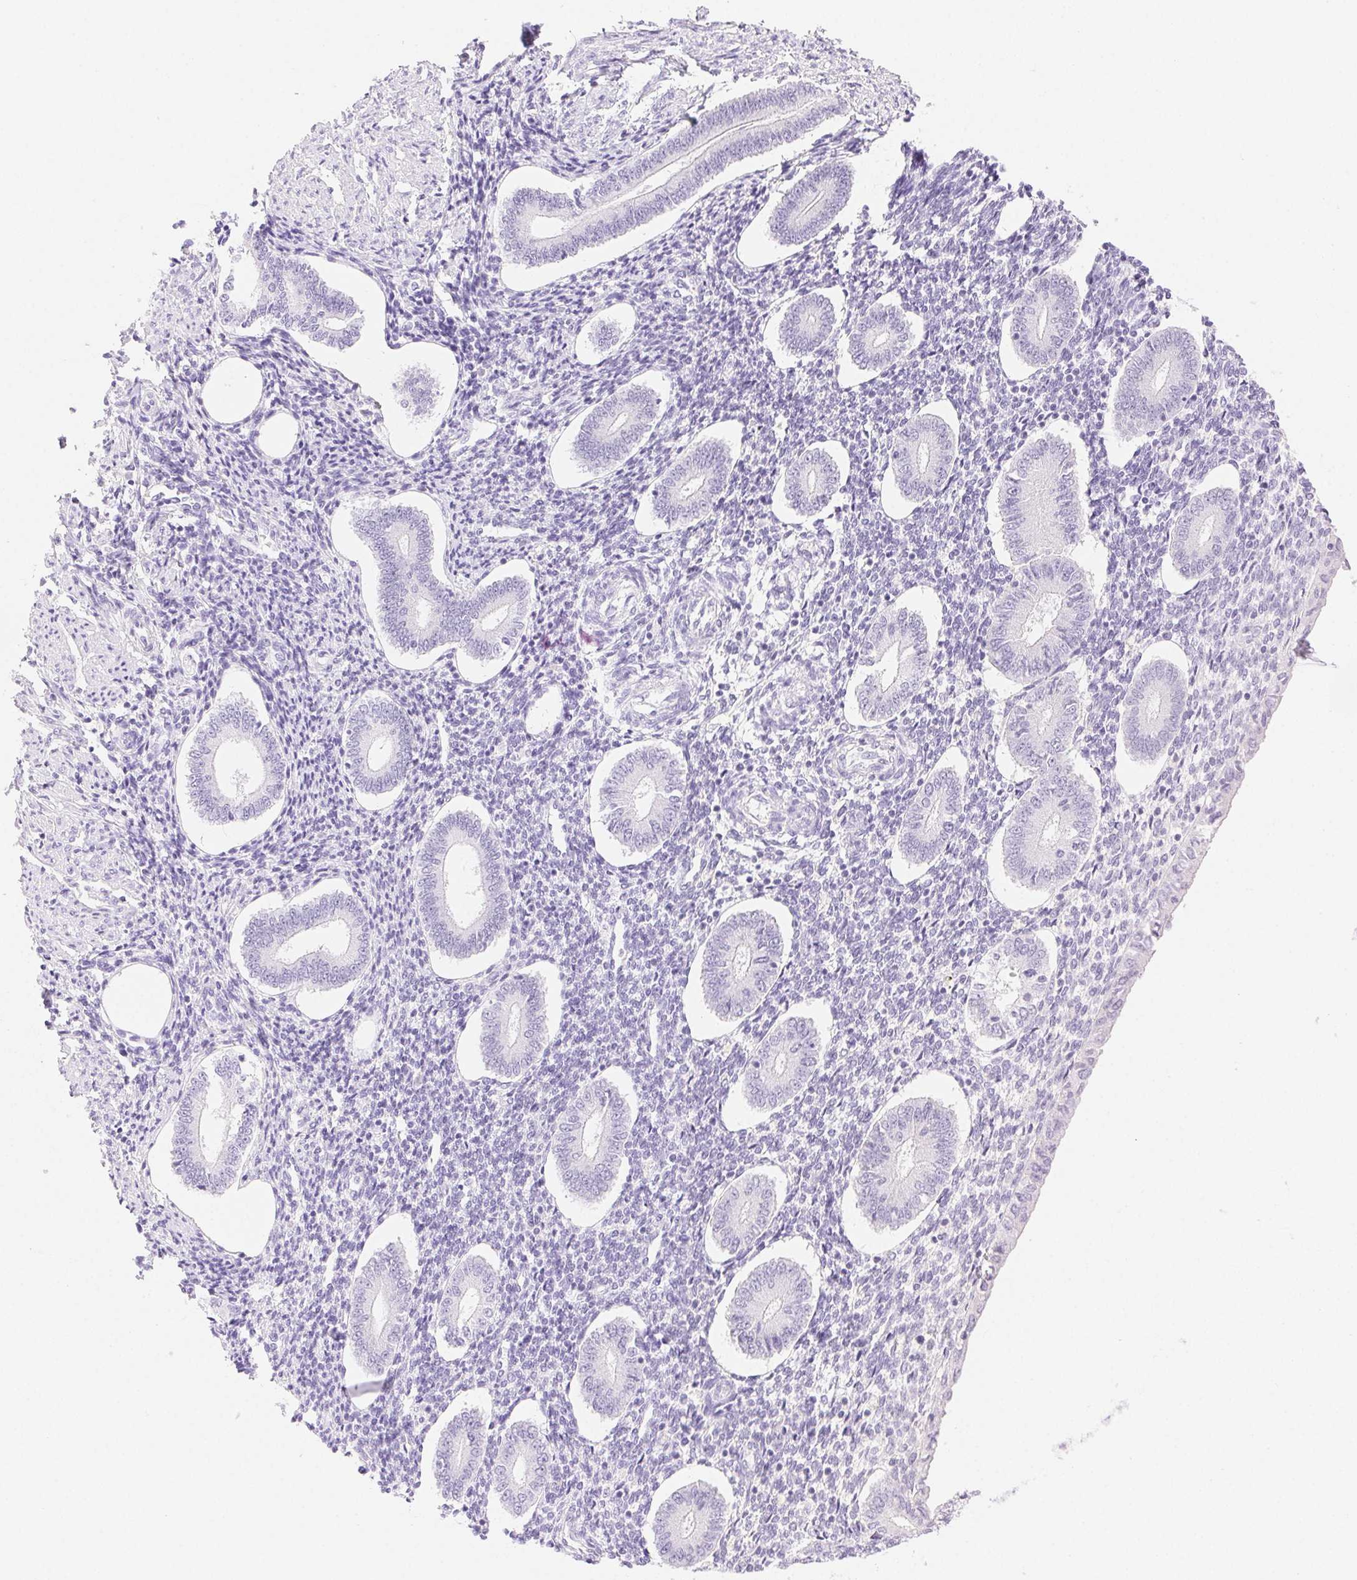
{"staining": {"intensity": "negative", "quantity": "none", "location": "none"}, "tissue": "endometrium", "cell_type": "Cells in endometrial stroma", "image_type": "normal", "snomed": [{"axis": "morphology", "description": "Normal tissue, NOS"}, {"axis": "topography", "description": "Endometrium"}], "caption": "Cells in endometrial stroma show no significant protein staining in benign endometrium. Nuclei are stained in blue.", "gene": "SPACA4", "patient": {"sex": "female", "age": 40}}